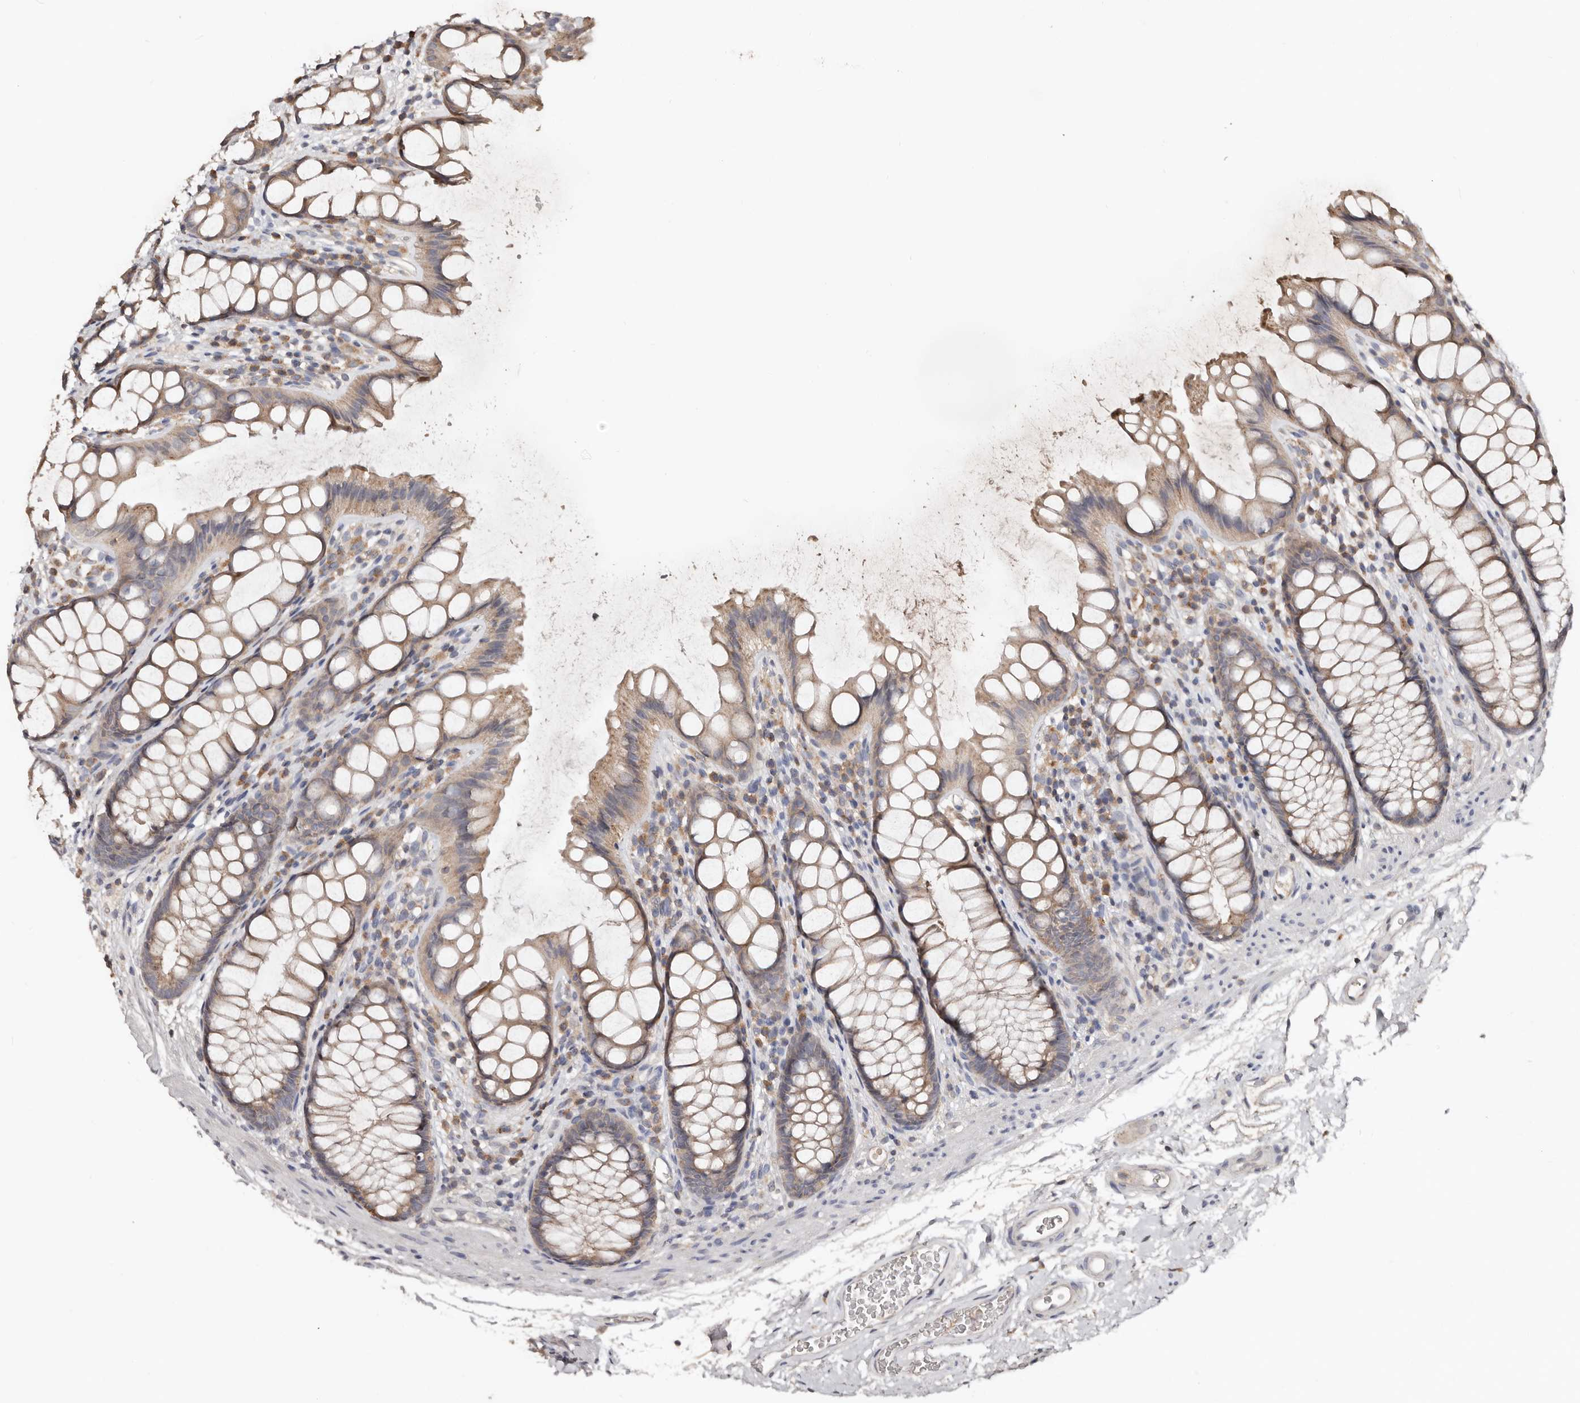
{"staining": {"intensity": "moderate", "quantity": ">75%", "location": "cytoplasmic/membranous"}, "tissue": "rectum", "cell_type": "Glandular cells", "image_type": "normal", "snomed": [{"axis": "morphology", "description": "Normal tissue, NOS"}, {"axis": "topography", "description": "Rectum"}], "caption": "Glandular cells demonstrate moderate cytoplasmic/membranous expression in approximately >75% of cells in benign rectum.", "gene": "SLC39A2", "patient": {"sex": "female", "age": 65}}